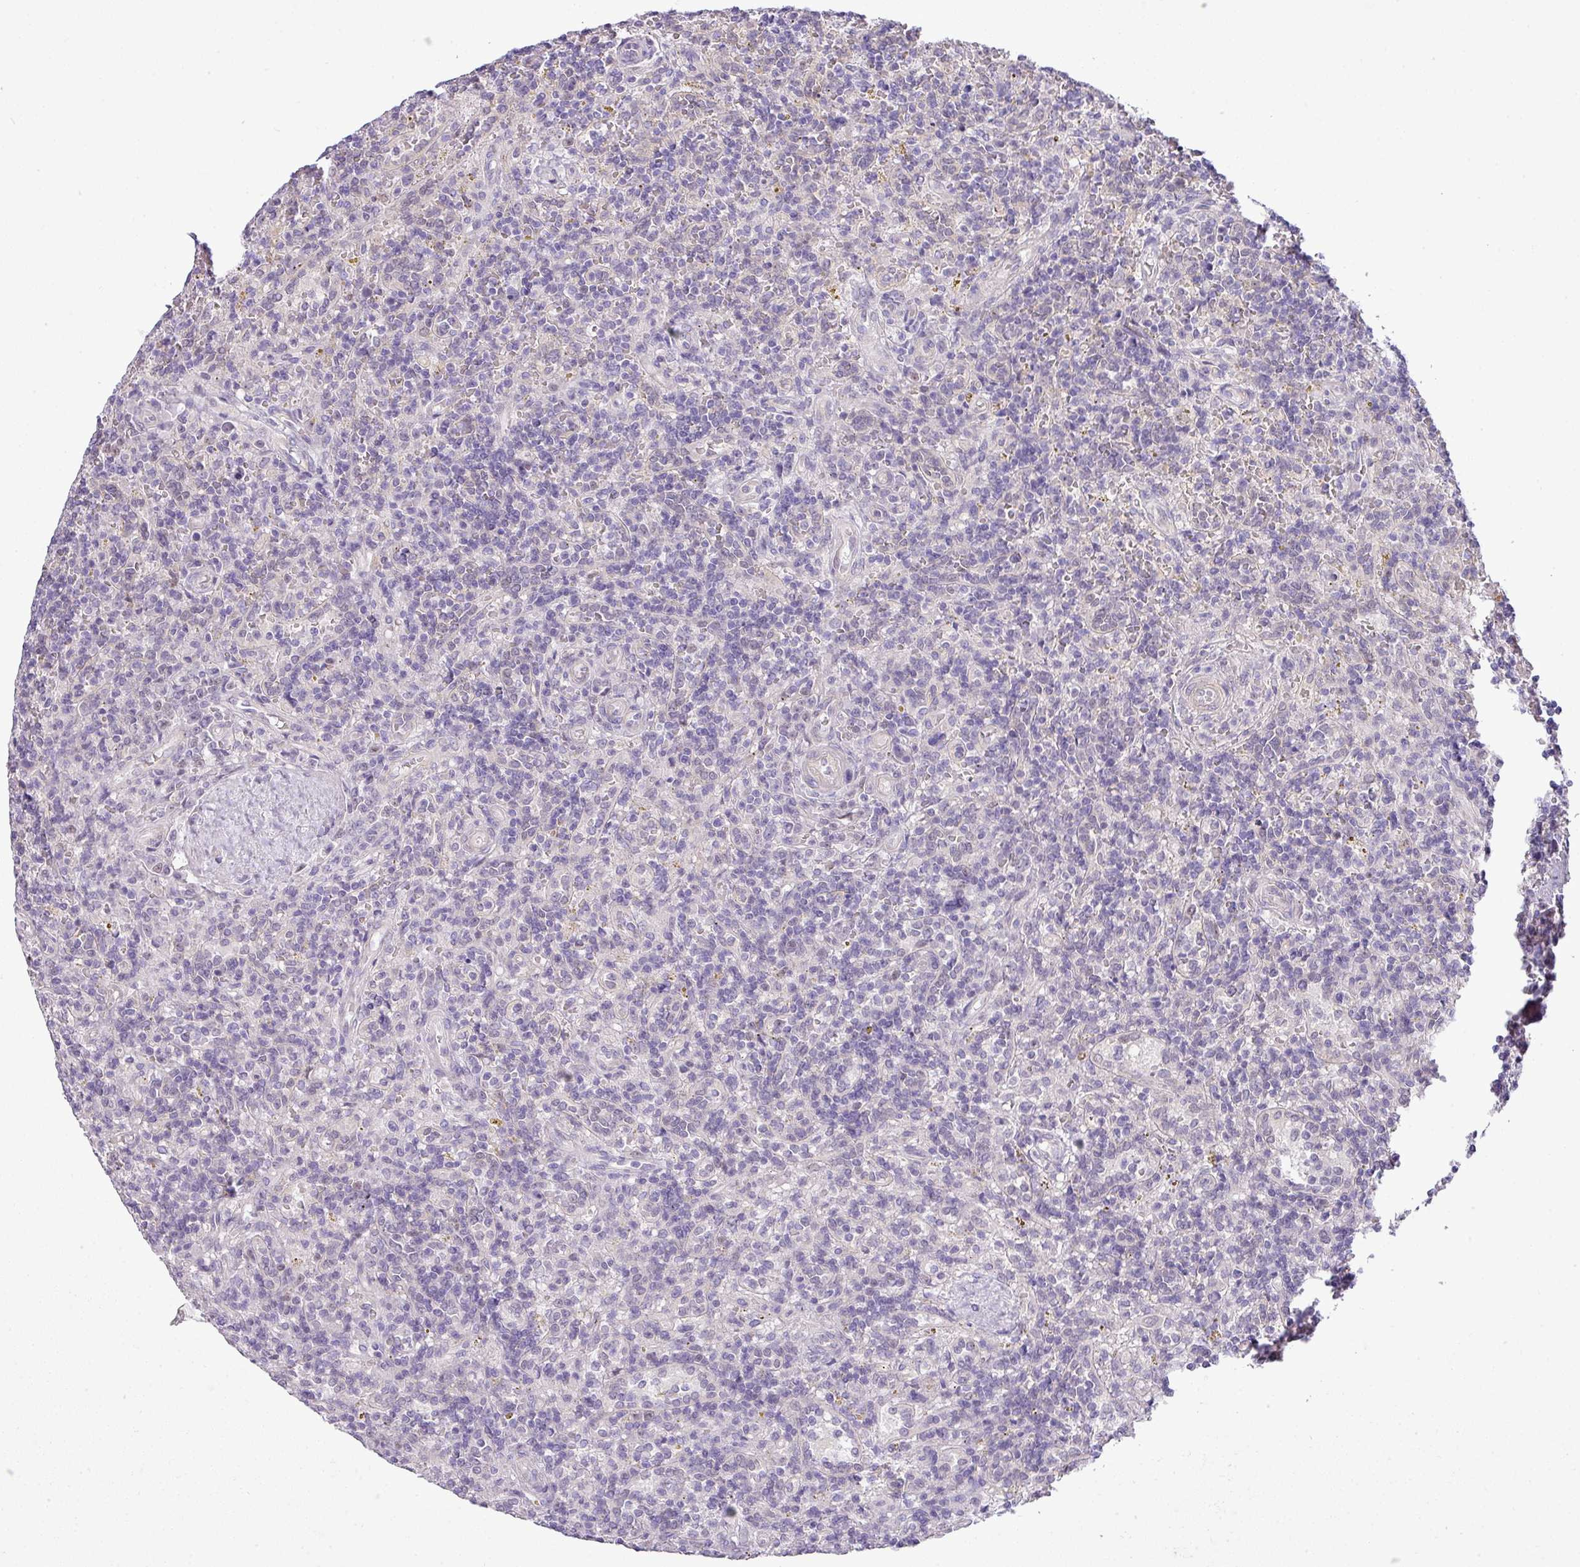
{"staining": {"intensity": "negative", "quantity": "none", "location": "none"}, "tissue": "lymphoma", "cell_type": "Tumor cells", "image_type": "cancer", "snomed": [{"axis": "morphology", "description": "Malignant lymphoma, non-Hodgkin's type, Low grade"}, {"axis": "topography", "description": "Spleen"}], "caption": "Immunohistochemical staining of low-grade malignant lymphoma, non-Hodgkin's type shows no significant expression in tumor cells.", "gene": "MAK16", "patient": {"sex": "male", "age": 67}}